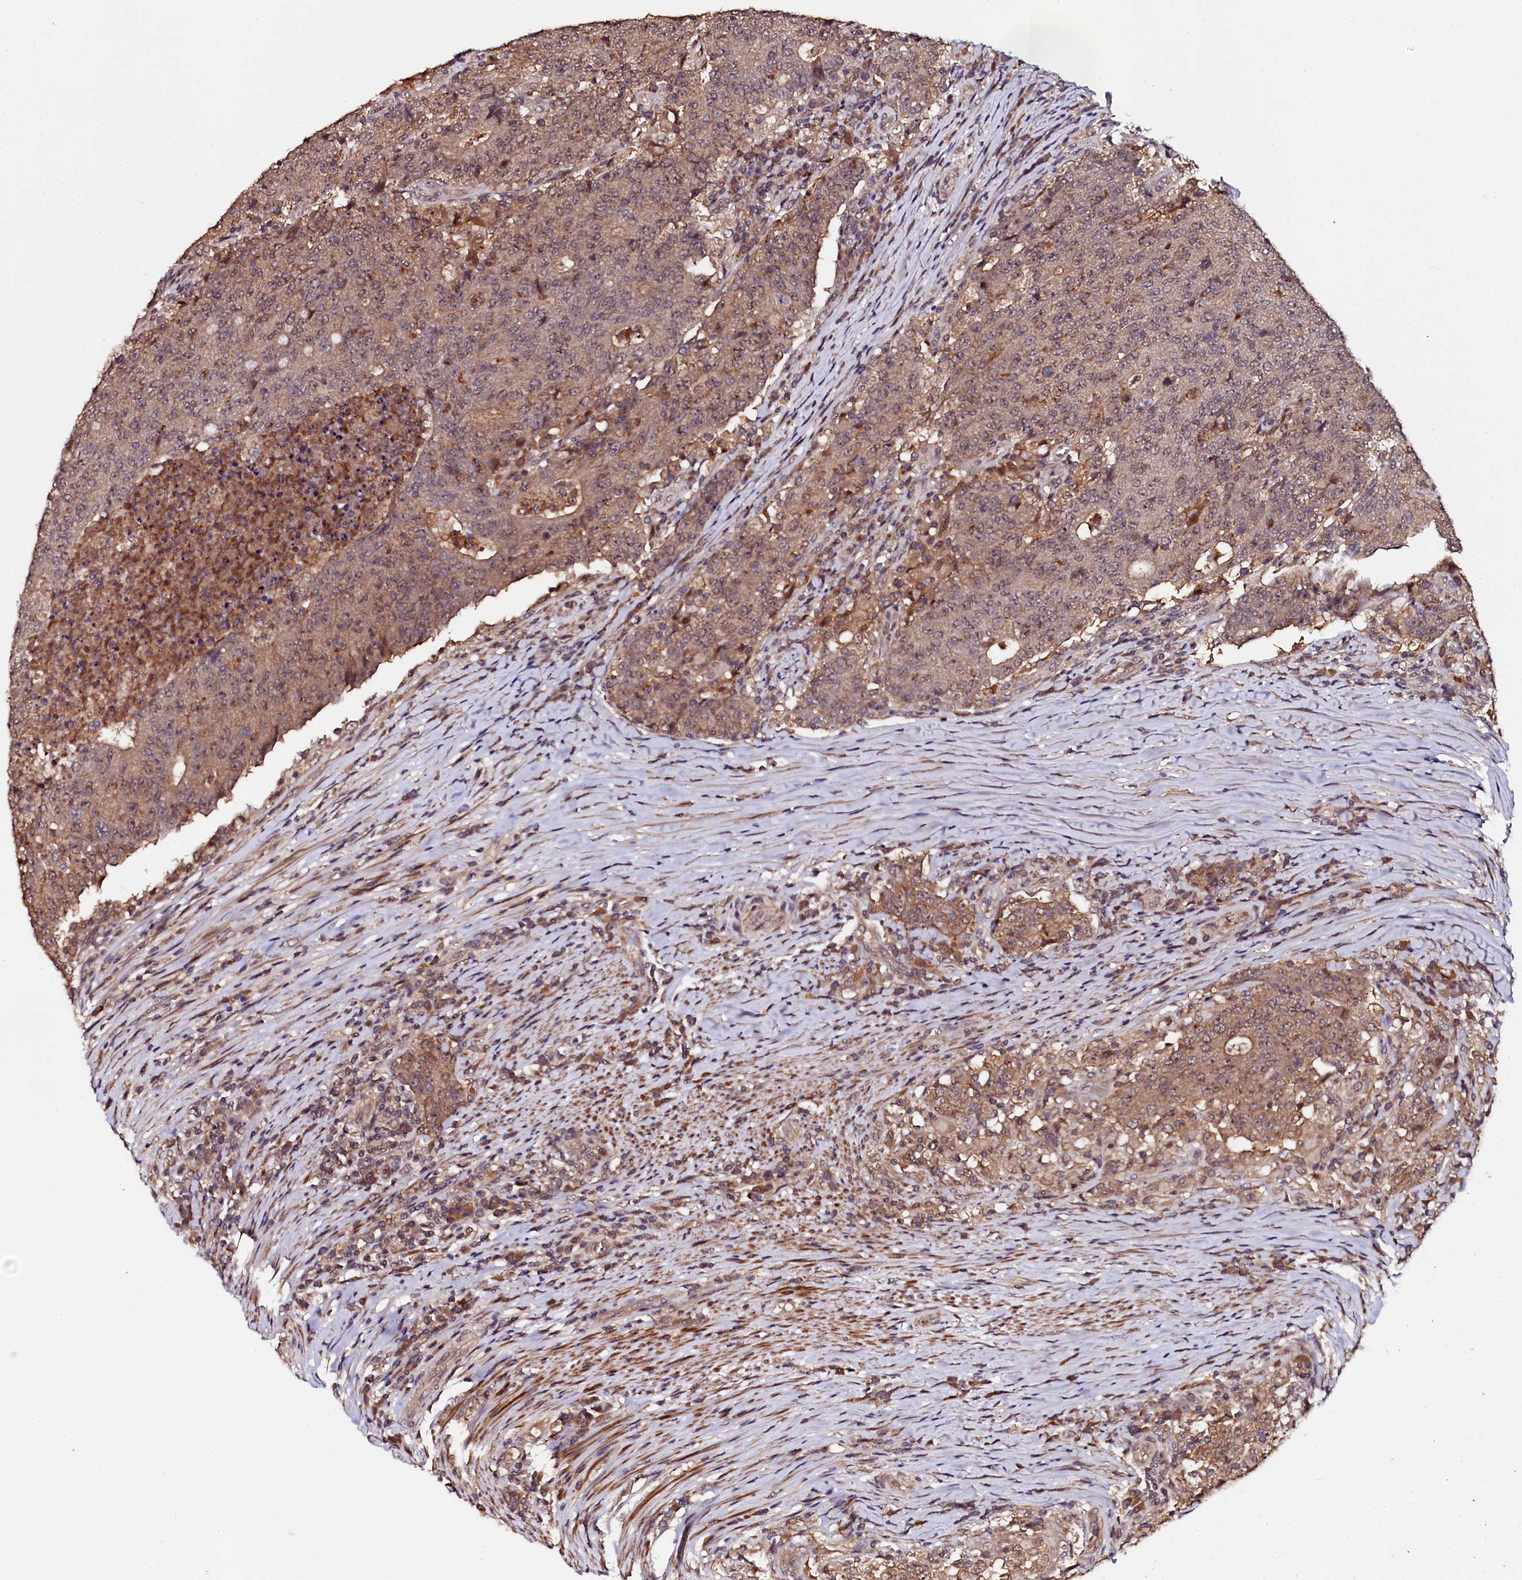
{"staining": {"intensity": "weak", "quantity": ">75%", "location": "cytoplasmic/membranous"}, "tissue": "colorectal cancer", "cell_type": "Tumor cells", "image_type": "cancer", "snomed": [{"axis": "morphology", "description": "Adenocarcinoma, NOS"}, {"axis": "topography", "description": "Colon"}], "caption": "This is an image of immunohistochemistry (IHC) staining of colorectal cancer, which shows weak positivity in the cytoplasmic/membranous of tumor cells.", "gene": "N4BP1", "patient": {"sex": "female", "age": 75}}